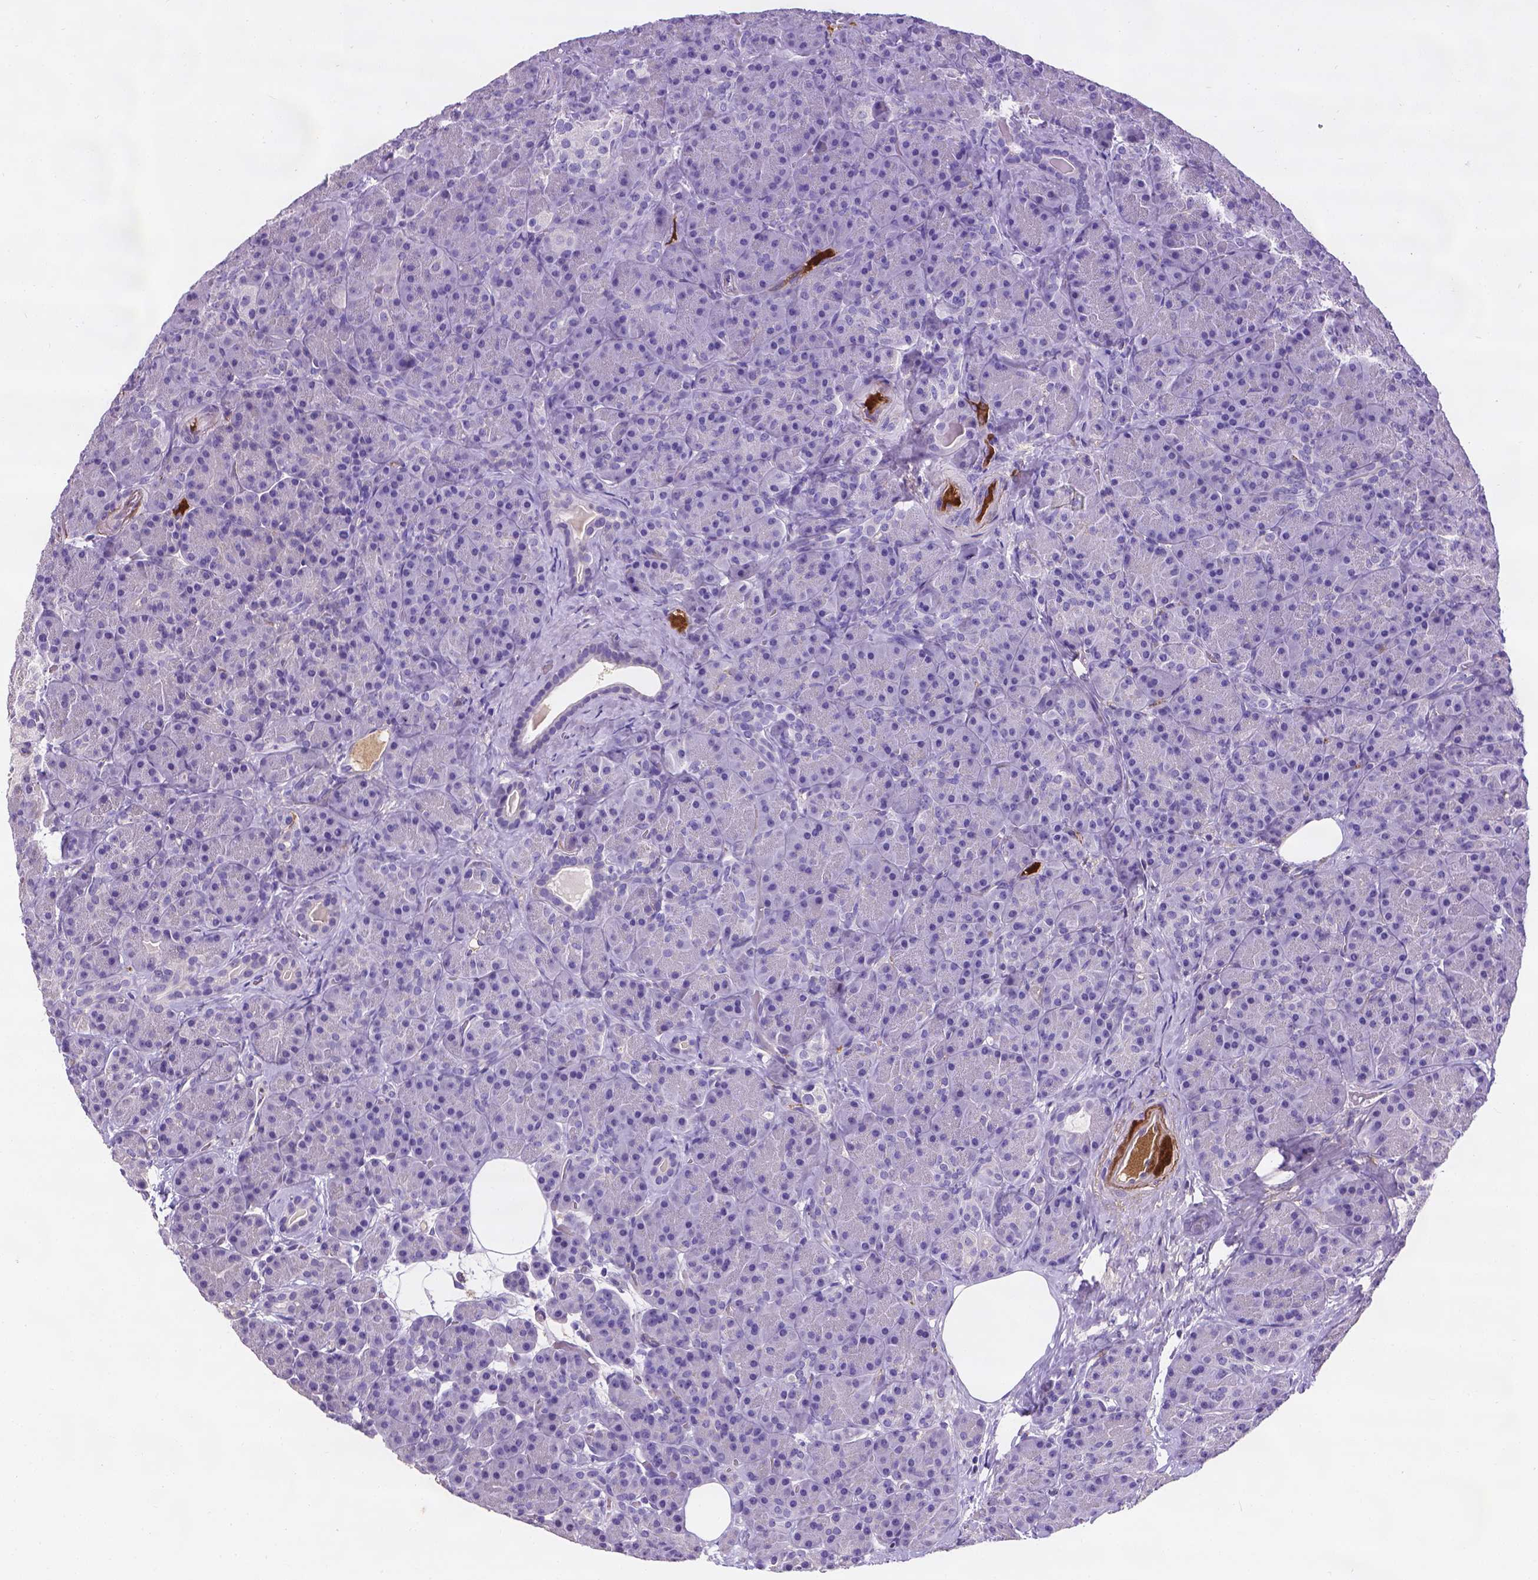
{"staining": {"intensity": "negative", "quantity": "none", "location": "none"}, "tissue": "pancreas", "cell_type": "Exocrine glandular cells", "image_type": "normal", "snomed": [{"axis": "morphology", "description": "Normal tissue, NOS"}, {"axis": "topography", "description": "Pancreas"}], "caption": "DAB (3,3'-diaminobenzidine) immunohistochemical staining of benign human pancreas reveals no significant expression in exocrine glandular cells.", "gene": "APOE", "patient": {"sex": "male", "age": 57}}